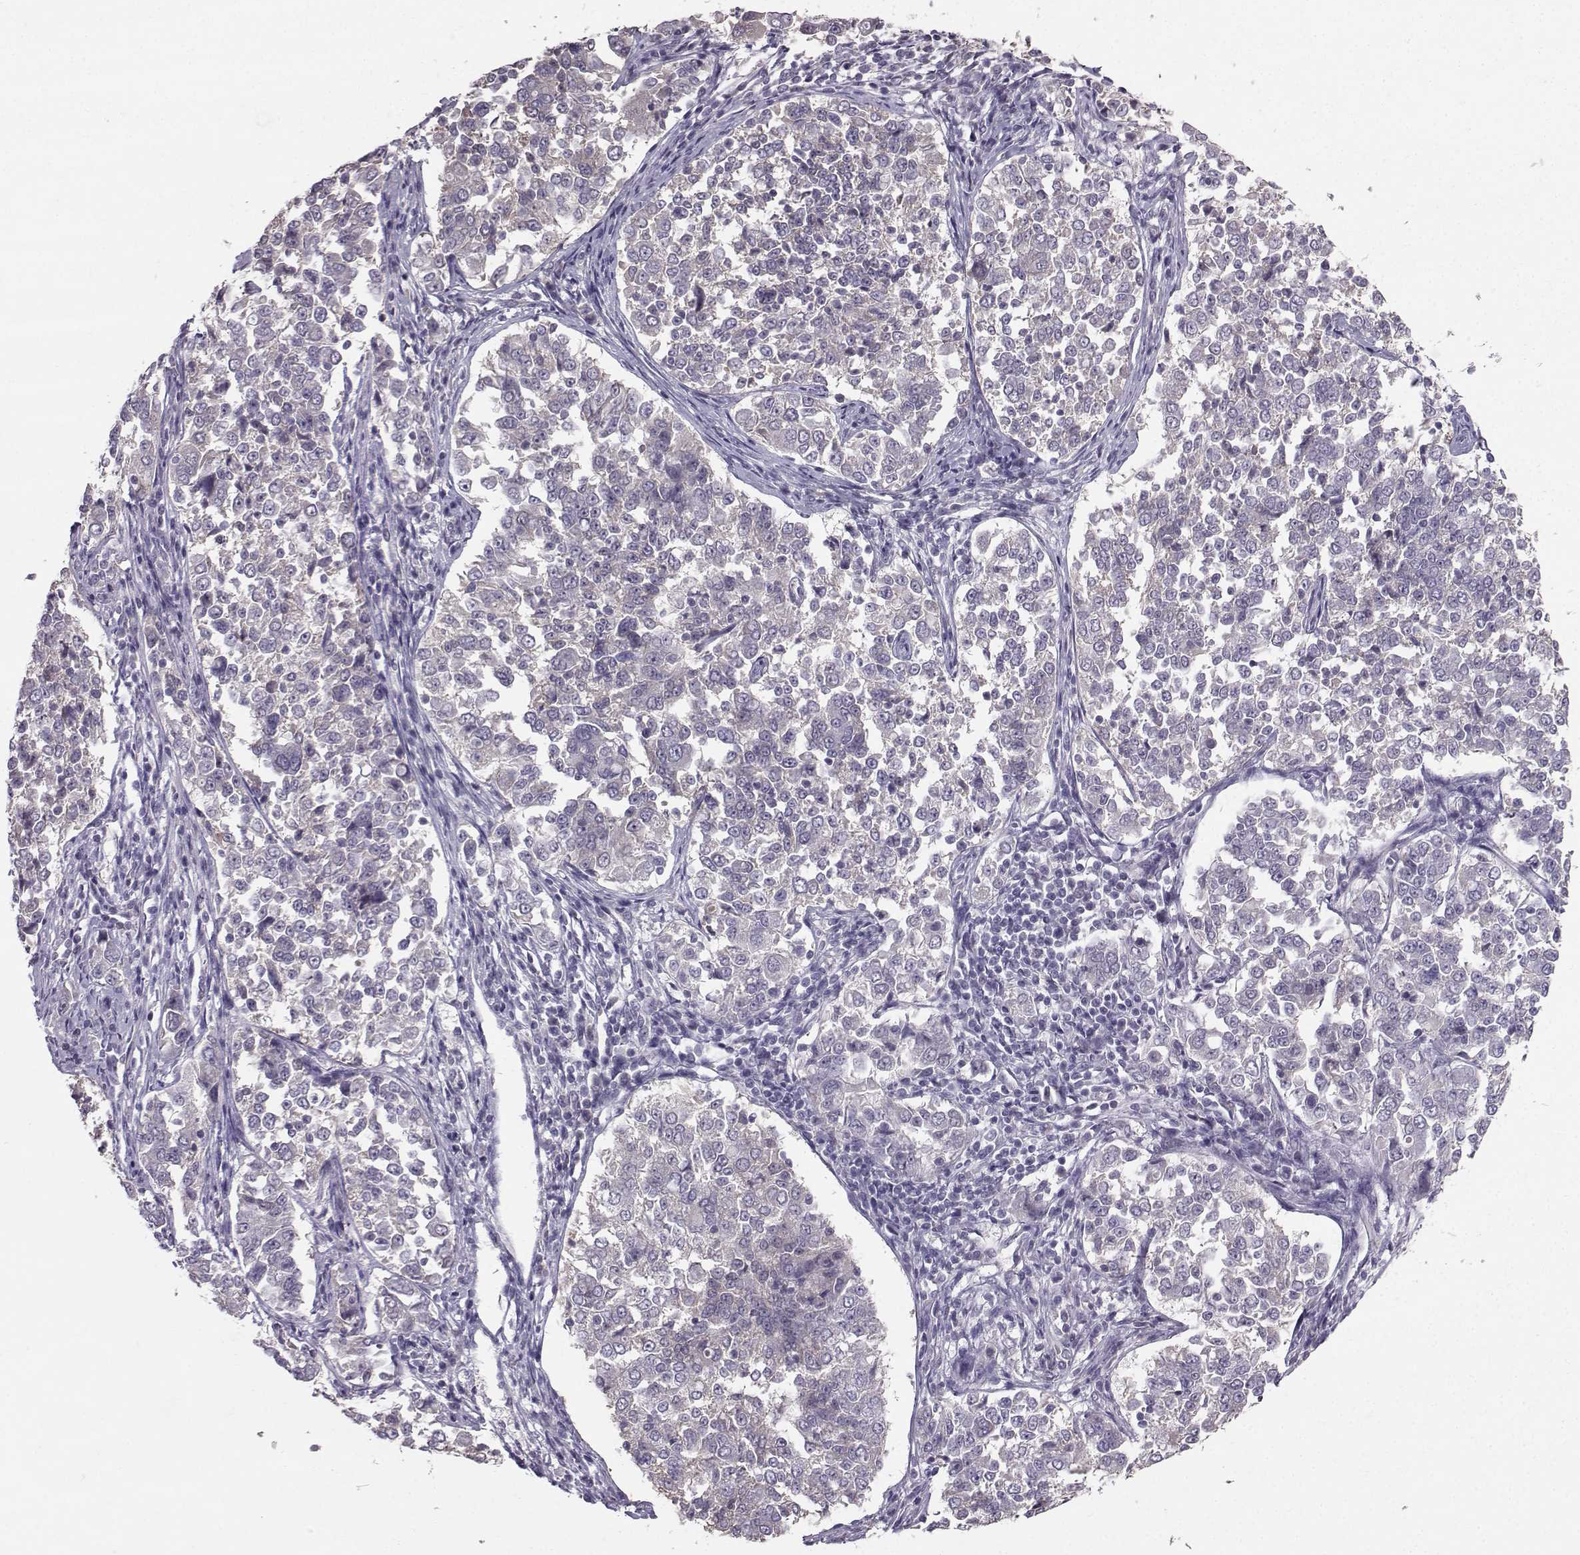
{"staining": {"intensity": "negative", "quantity": "none", "location": "none"}, "tissue": "endometrial cancer", "cell_type": "Tumor cells", "image_type": "cancer", "snomed": [{"axis": "morphology", "description": "Adenocarcinoma, NOS"}, {"axis": "topography", "description": "Endometrium"}], "caption": "The micrograph displays no staining of tumor cells in endometrial adenocarcinoma.", "gene": "TSPYL5", "patient": {"sex": "female", "age": 43}}